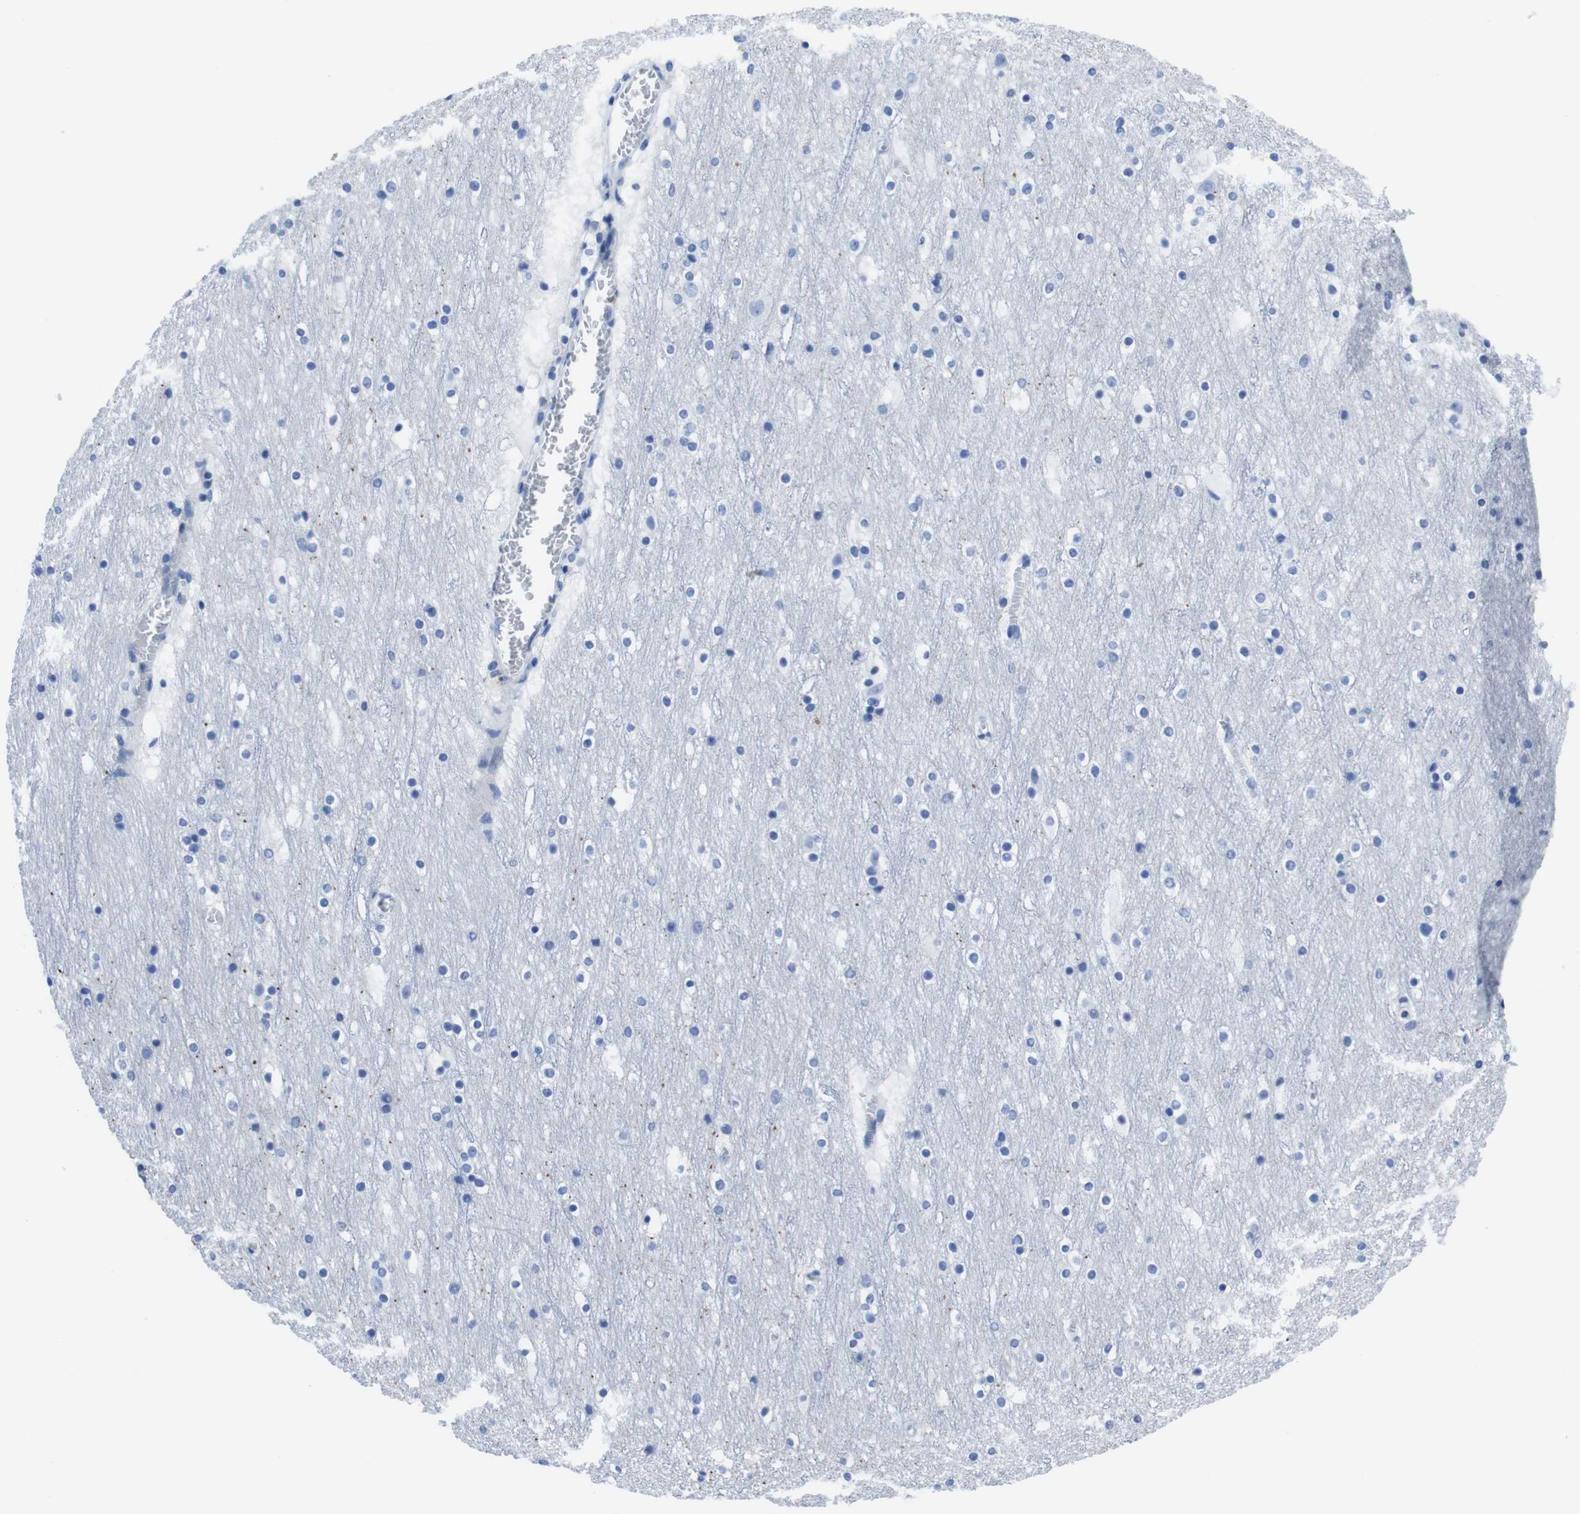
{"staining": {"intensity": "negative", "quantity": "none", "location": "none"}, "tissue": "cerebral cortex", "cell_type": "Endothelial cells", "image_type": "normal", "snomed": [{"axis": "morphology", "description": "Normal tissue, NOS"}, {"axis": "topography", "description": "Cerebral cortex"}], "caption": "This is an immunohistochemistry (IHC) image of benign human cerebral cortex. There is no expression in endothelial cells.", "gene": "EIF4A1", "patient": {"sex": "male", "age": 45}}